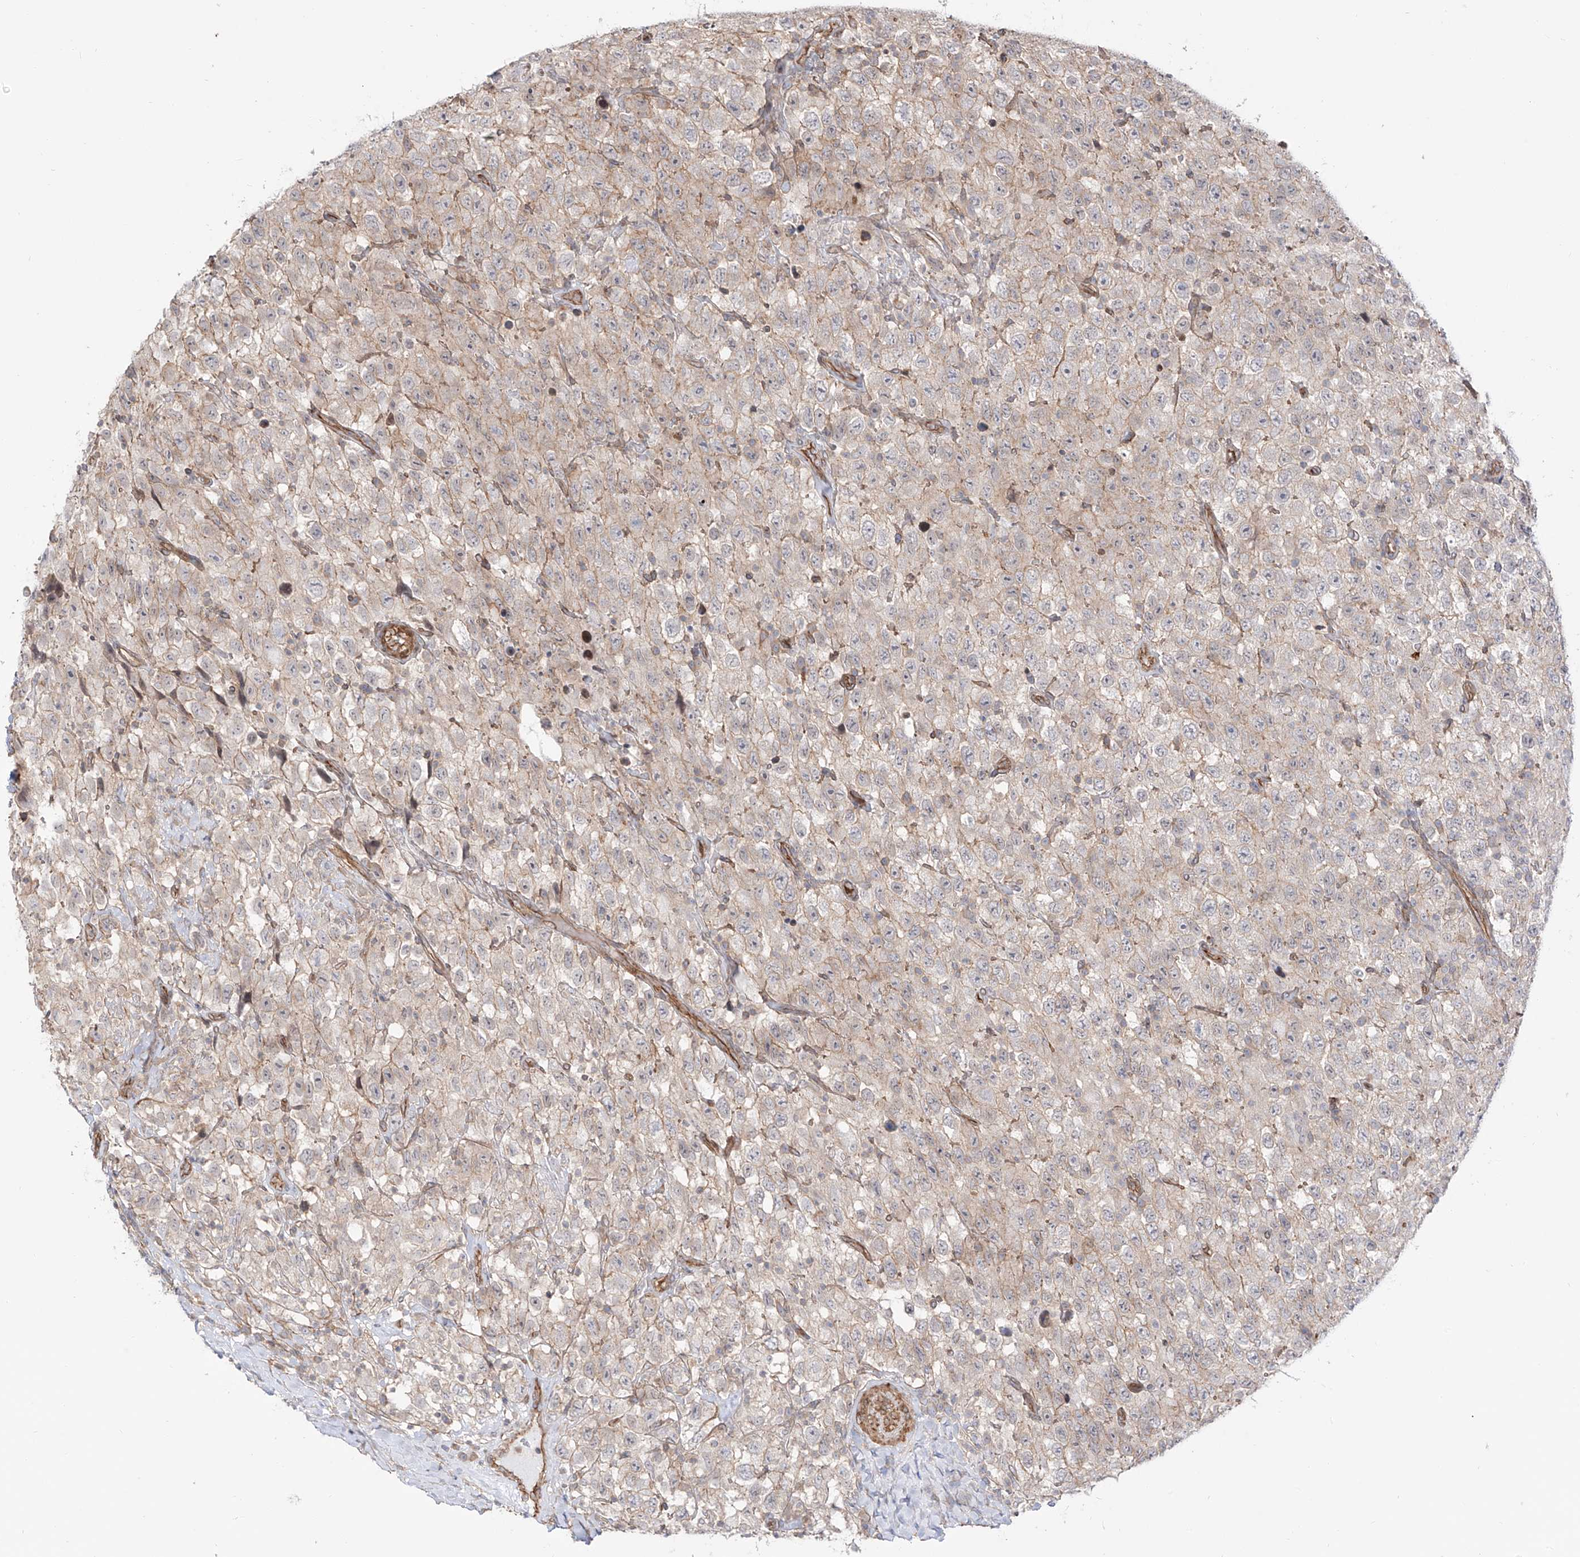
{"staining": {"intensity": "negative", "quantity": "none", "location": "none"}, "tissue": "testis cancer", "cell_type": "Tumor cells", "image_type": "cancer", "snomed": [{"axis": "morphology", "description": "Seminoma, NOS"}, {"axis": "topography", "description": "Testis"}], "caption": "This is a photomicrograph of immunohistochemistry staining of testis cancer (seminoma), which shows no expression in tumor cells. (DAB (3,3'-diaminobenzidine) IHC, high magnification).", "gene": "ZNF180", "patient": {"sex": "male", "age": 41}}